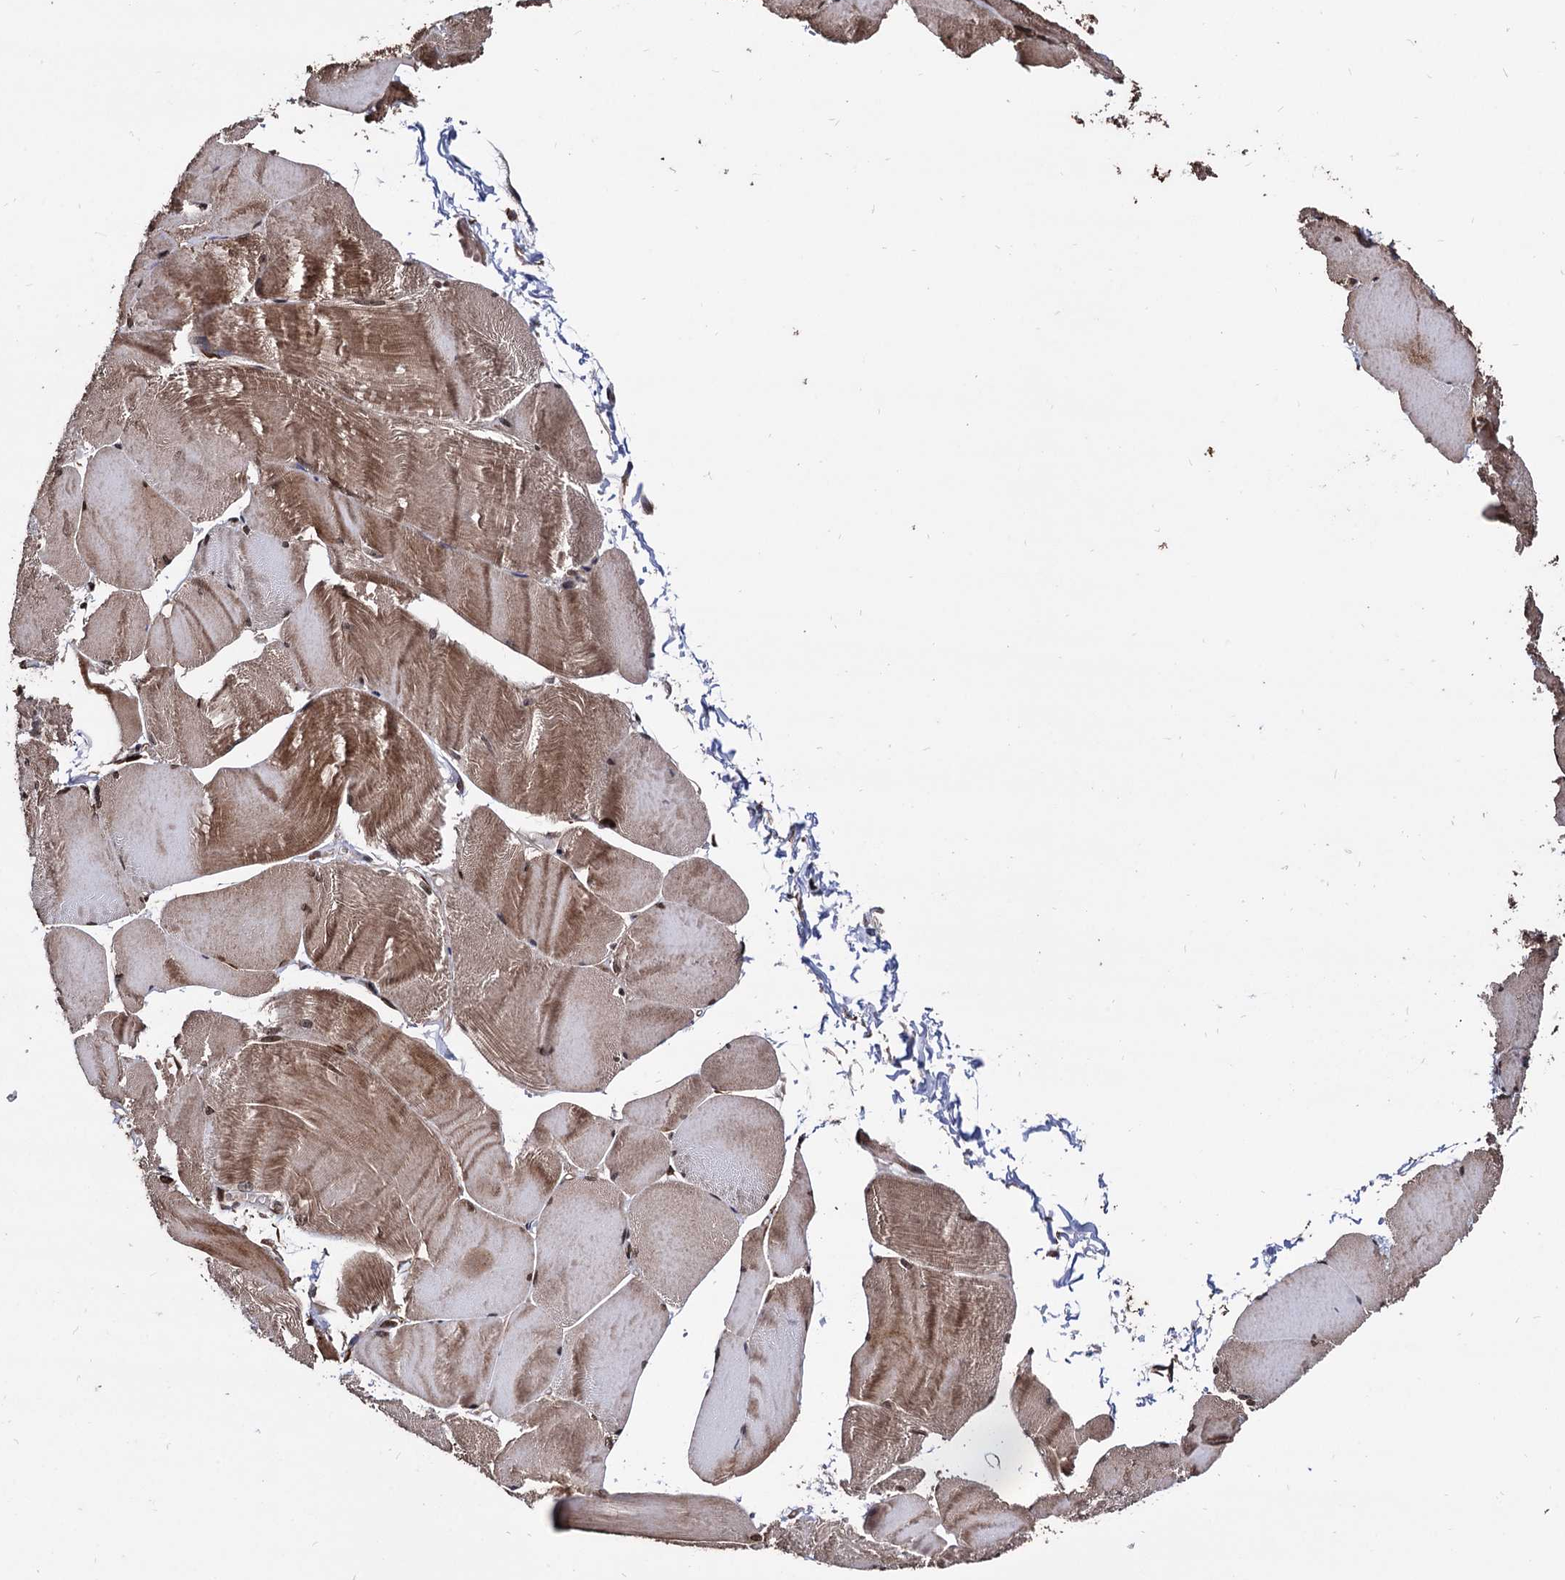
{"staining": {"intensity": "moderate", "quantity": ">75%", "location": "cytoplasmic/membranous,nuclear"}, "tissue": "skeletal muscle", "cell_type": "Myocytes", "image_type": "normal", "snomed": [{"axis": "morphology", "description": "Normal tissue, NOS"}, {"axis": "morphology", "description": "Basal cell carcinoma"}, {"axis": "topography", "description": "Skeletal muscle"}], "caption": "Myocytes display medium levels of moderate cytoplasmic/membranous,nuclear positivity in about >75% of cells in normal skeletal muscle. (Brightfield microscopy of DAB IHC at high magnification).", "gene": "ANKRD12", "patient": {"sex": "female", "age": 64}}